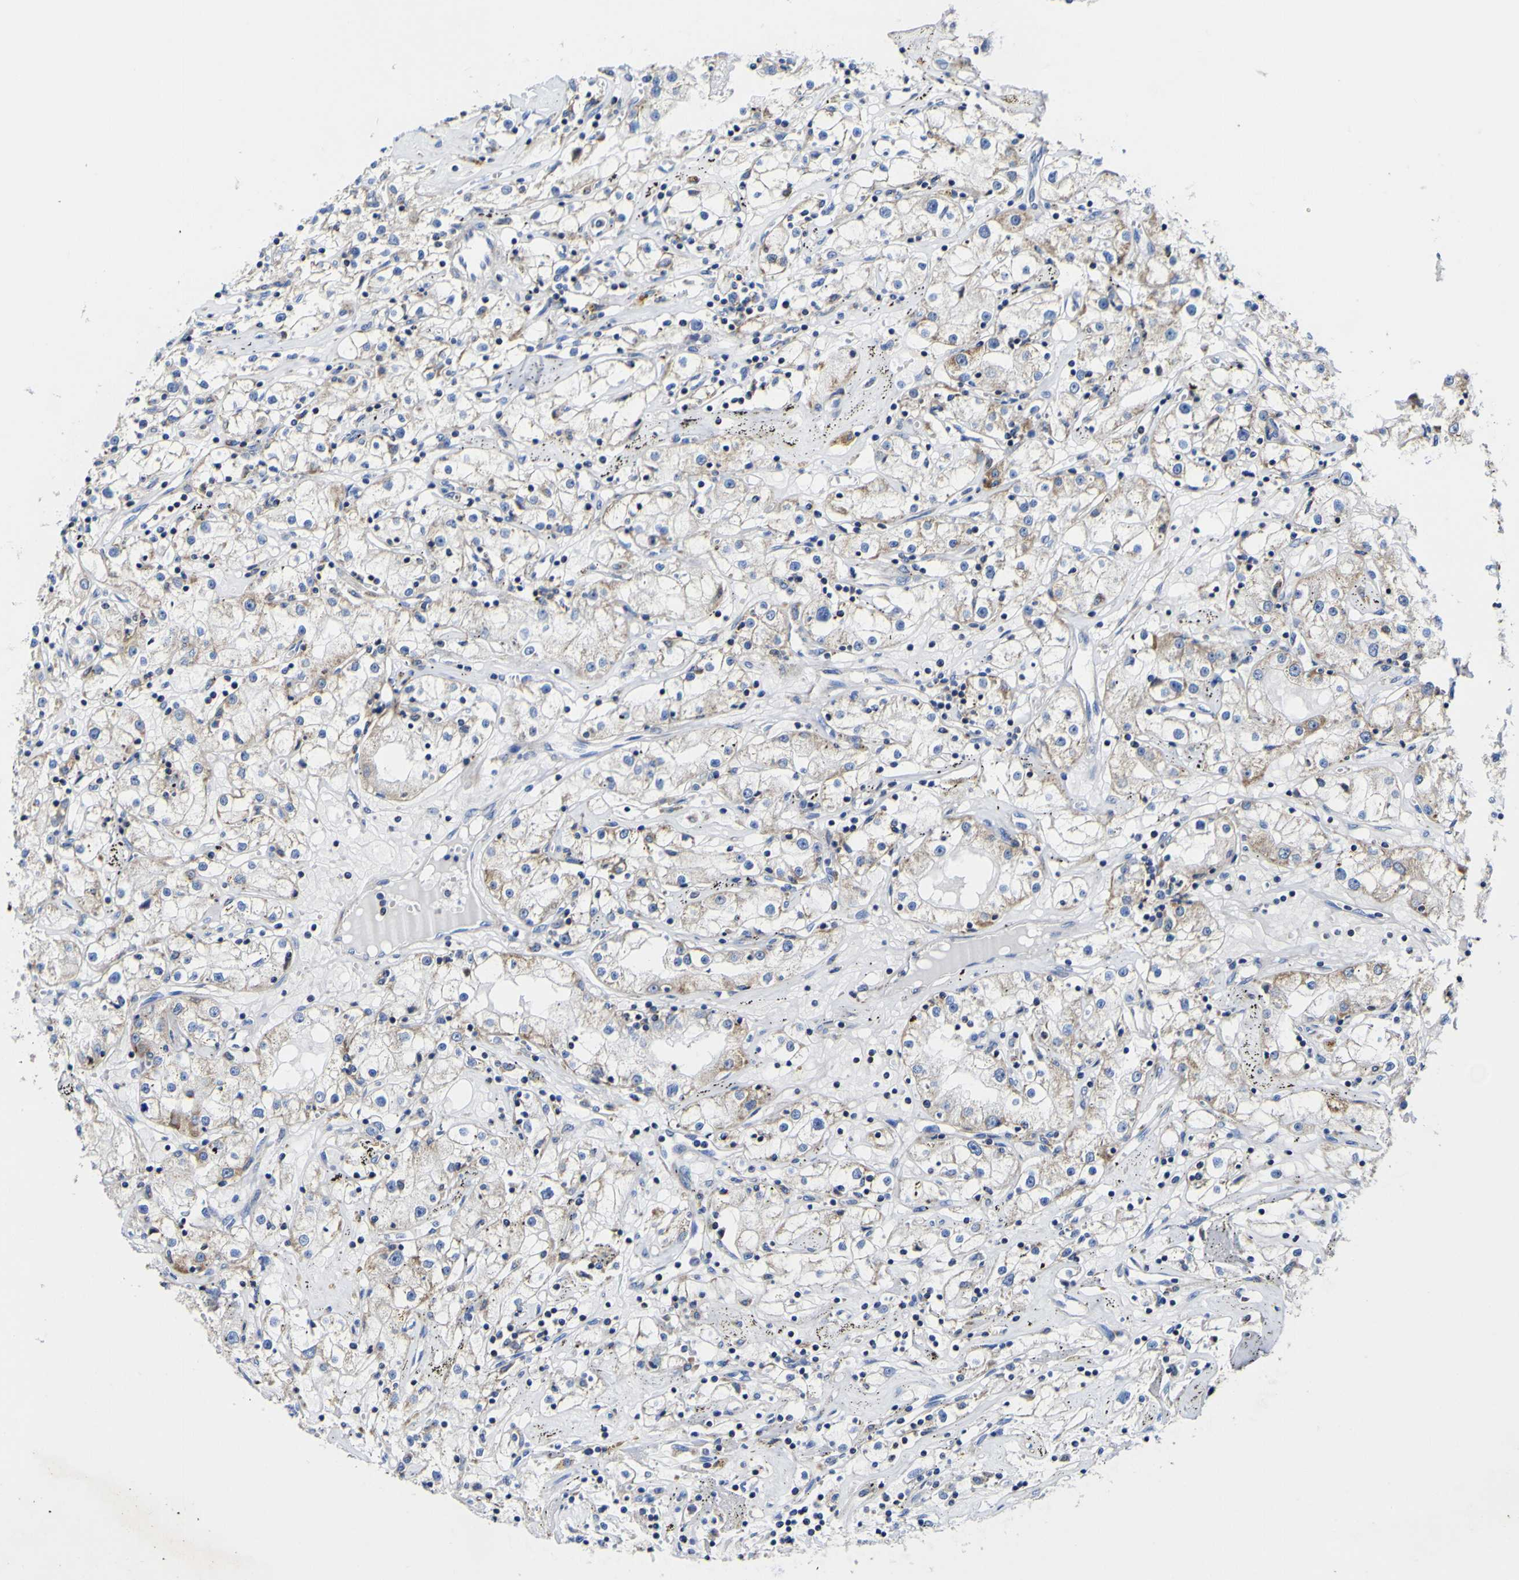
{"staining": {"intensity": "moderate", "quantity": "25%-75%", "location": "cytoplasmic/membranous"}, "tissue": "renal cancer", "cell_type": "Tumor cells", "image_type": "cancer", "snomed": [{"axis": "morphology", "description": "Adenocarcinoma, NOS"}, {"axis": "topography", "description": "Kidney"}], "caption": "Protein staining of renal adenocarcinoma tissue exhibits moderate cytoplasmic/membranous positivity in about 25%-75% of tumor cells. Using DAB (brown) and hematoxylin (blue) stains, captured at high magnification using brightfield microscopy.", "gene": "CCDC90B", "patient": {"sex": "male", "age": 56}}